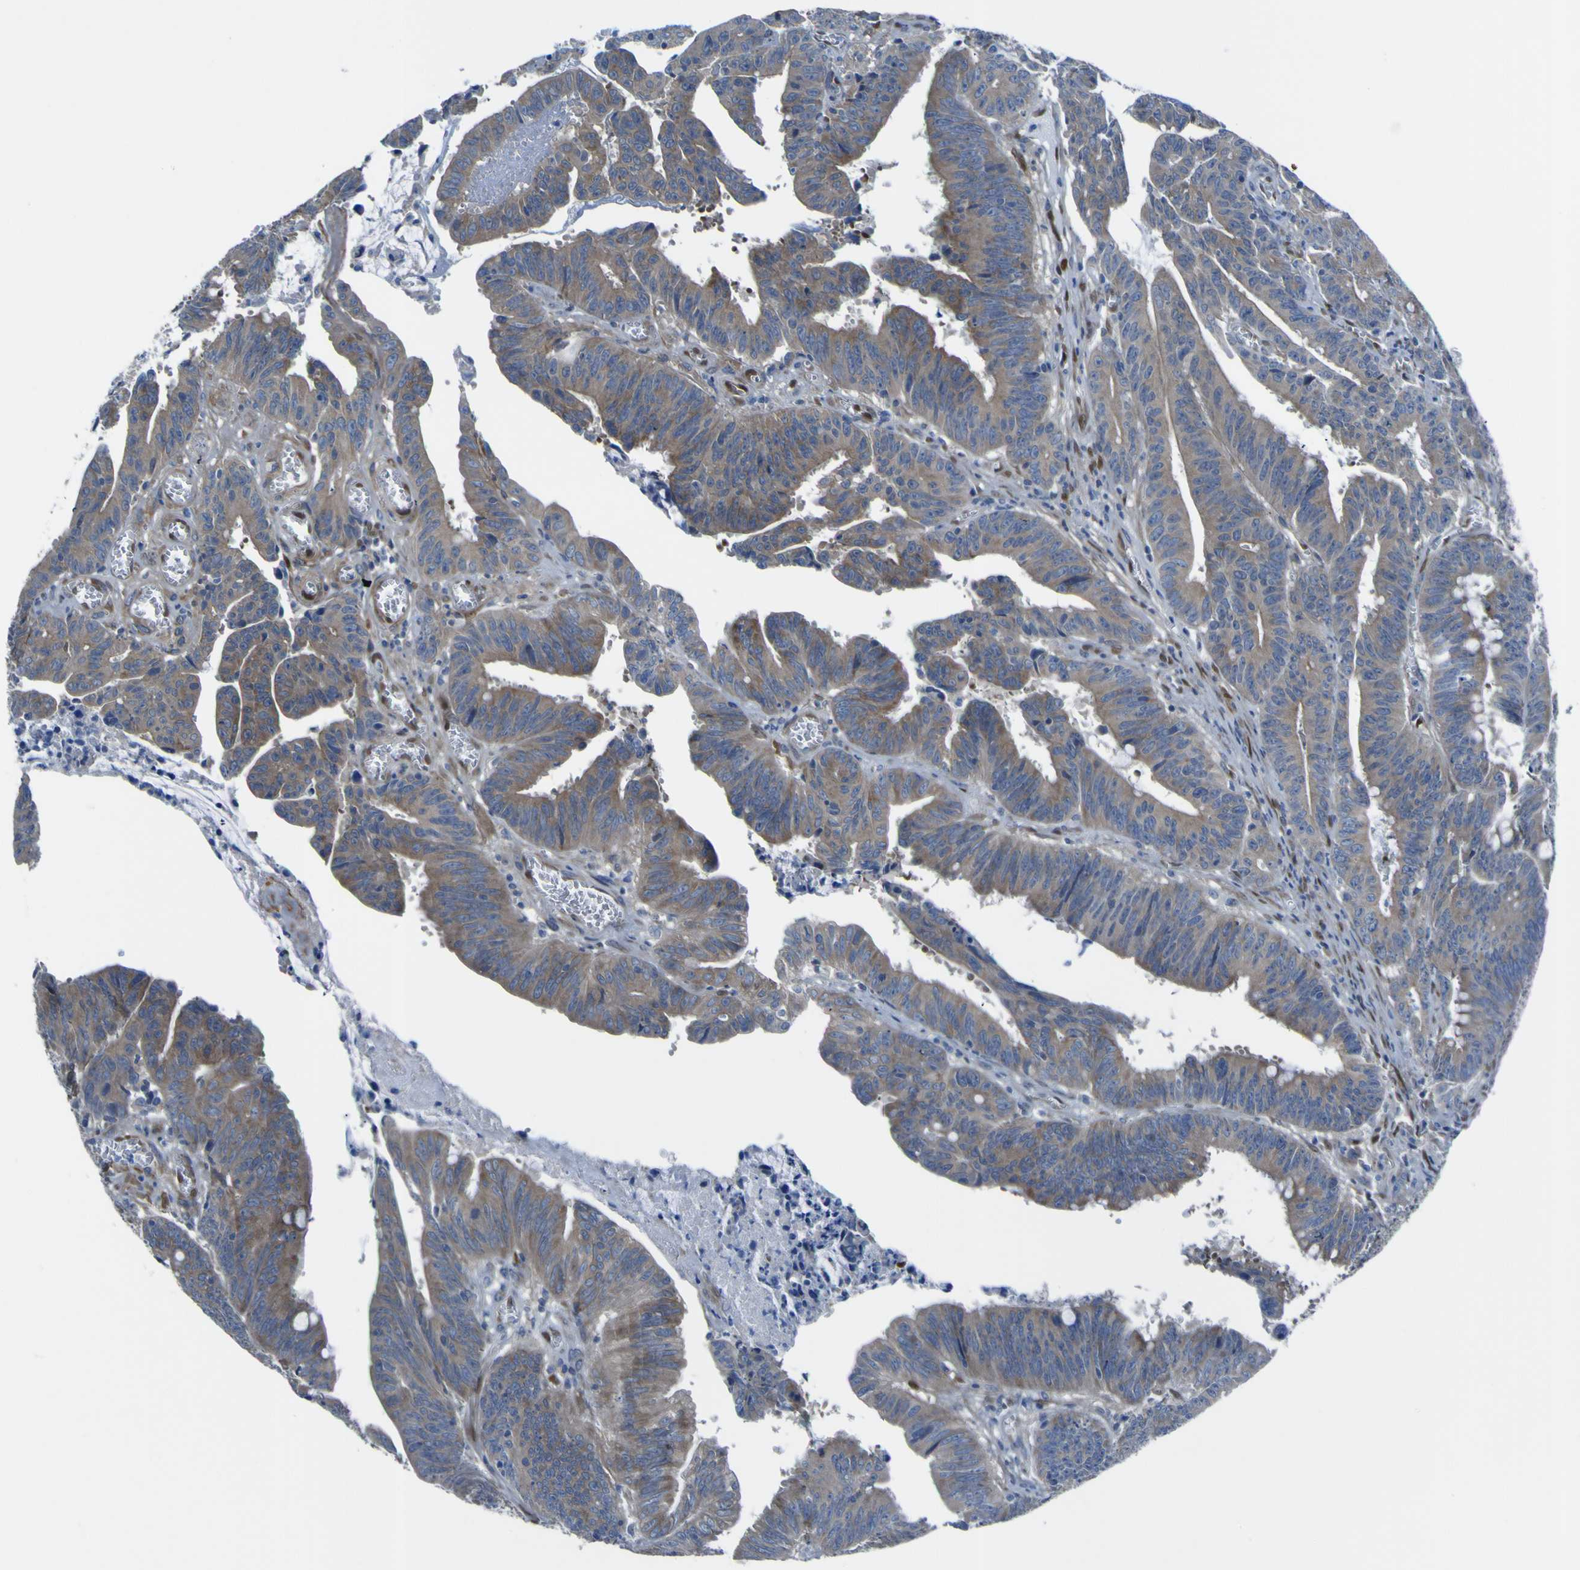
{"staining": {"intensity": "moderate", "quantity": "25%-75%", "location": "cytoplasmic/membranous"}, "tissue": "colorectal cancer", "cell_type": "Tumor cells", "image_type": "cancer", "snomed": [{"axis": "morphology", "description": "Adenocarcinoma, NOS"}, {"axis": "topography", "description": "Colon"}], "caption": "This is an image of immunohistochemistry staining of colorectal cancer (adenocarcinoma), which shows moderate positivity in the cytoplasmic/membranous of tumor cells.", "gene": "LRRN1", "patient": {"sex": "male", "age": 45}}